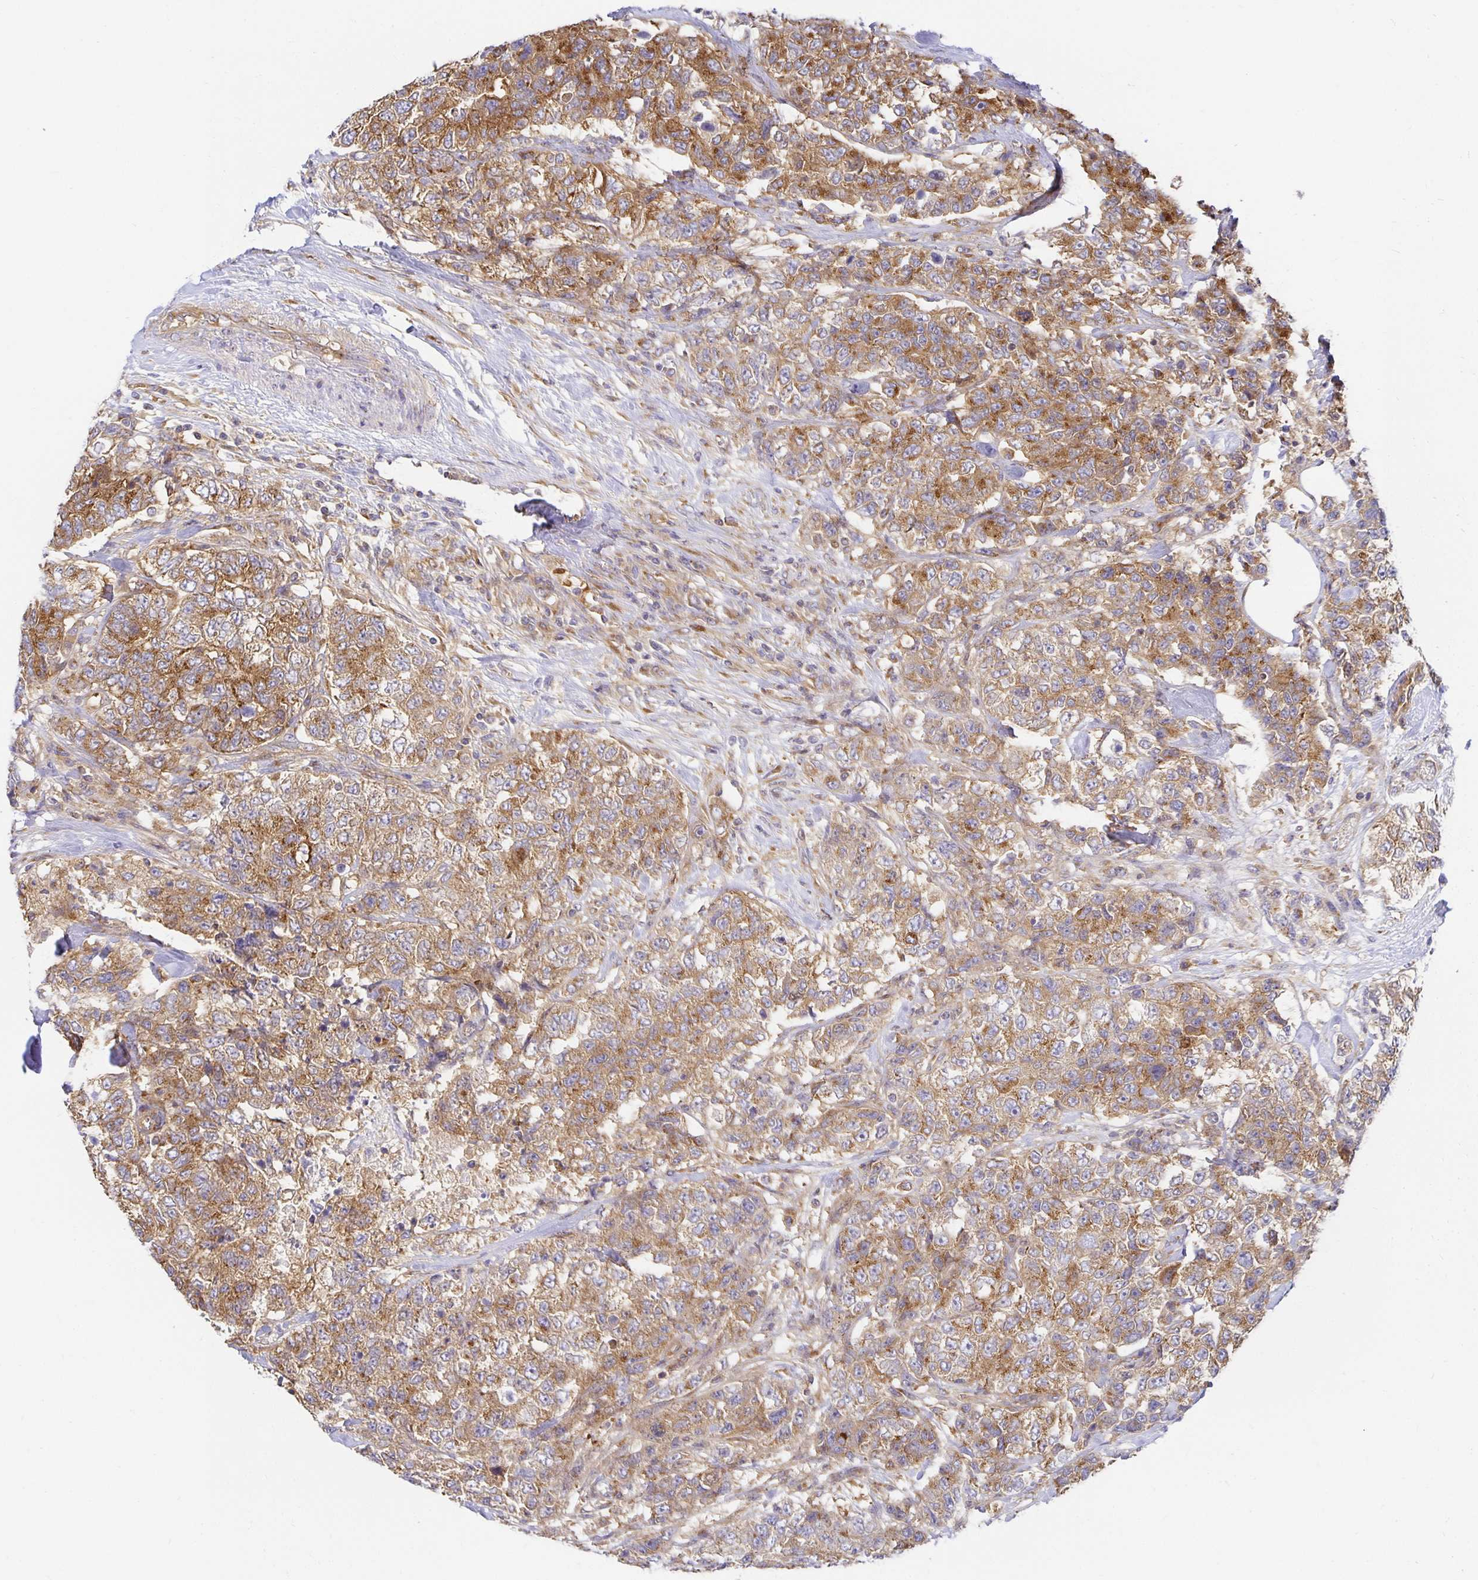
{"staining": {"intensity": "moderate", "quantity": ">75%", "location": "cytoplasmic/membranous"}, "tissue": "urothelial cancer", "cell_type": "Tumor cells", "image_type": "cancer", "snomed": [{"axis": "morphology", "description": "Urothelial carcinoma, High grade"}, {"axis": "topography", "description": "Urinary bladder"}], "caption": "Immunohistochemical staining of high-grade urothelial carcinoma exhibits medium levels of moderate cytoplasmic/membranous staining in about >75% of tumor cells. (DAB (3,3'-diaminobenzidine) = brown stain, brightfield microscopy at high magnification).", "gene": "USO1", "patient": {"sex": "female", "age": 78}}